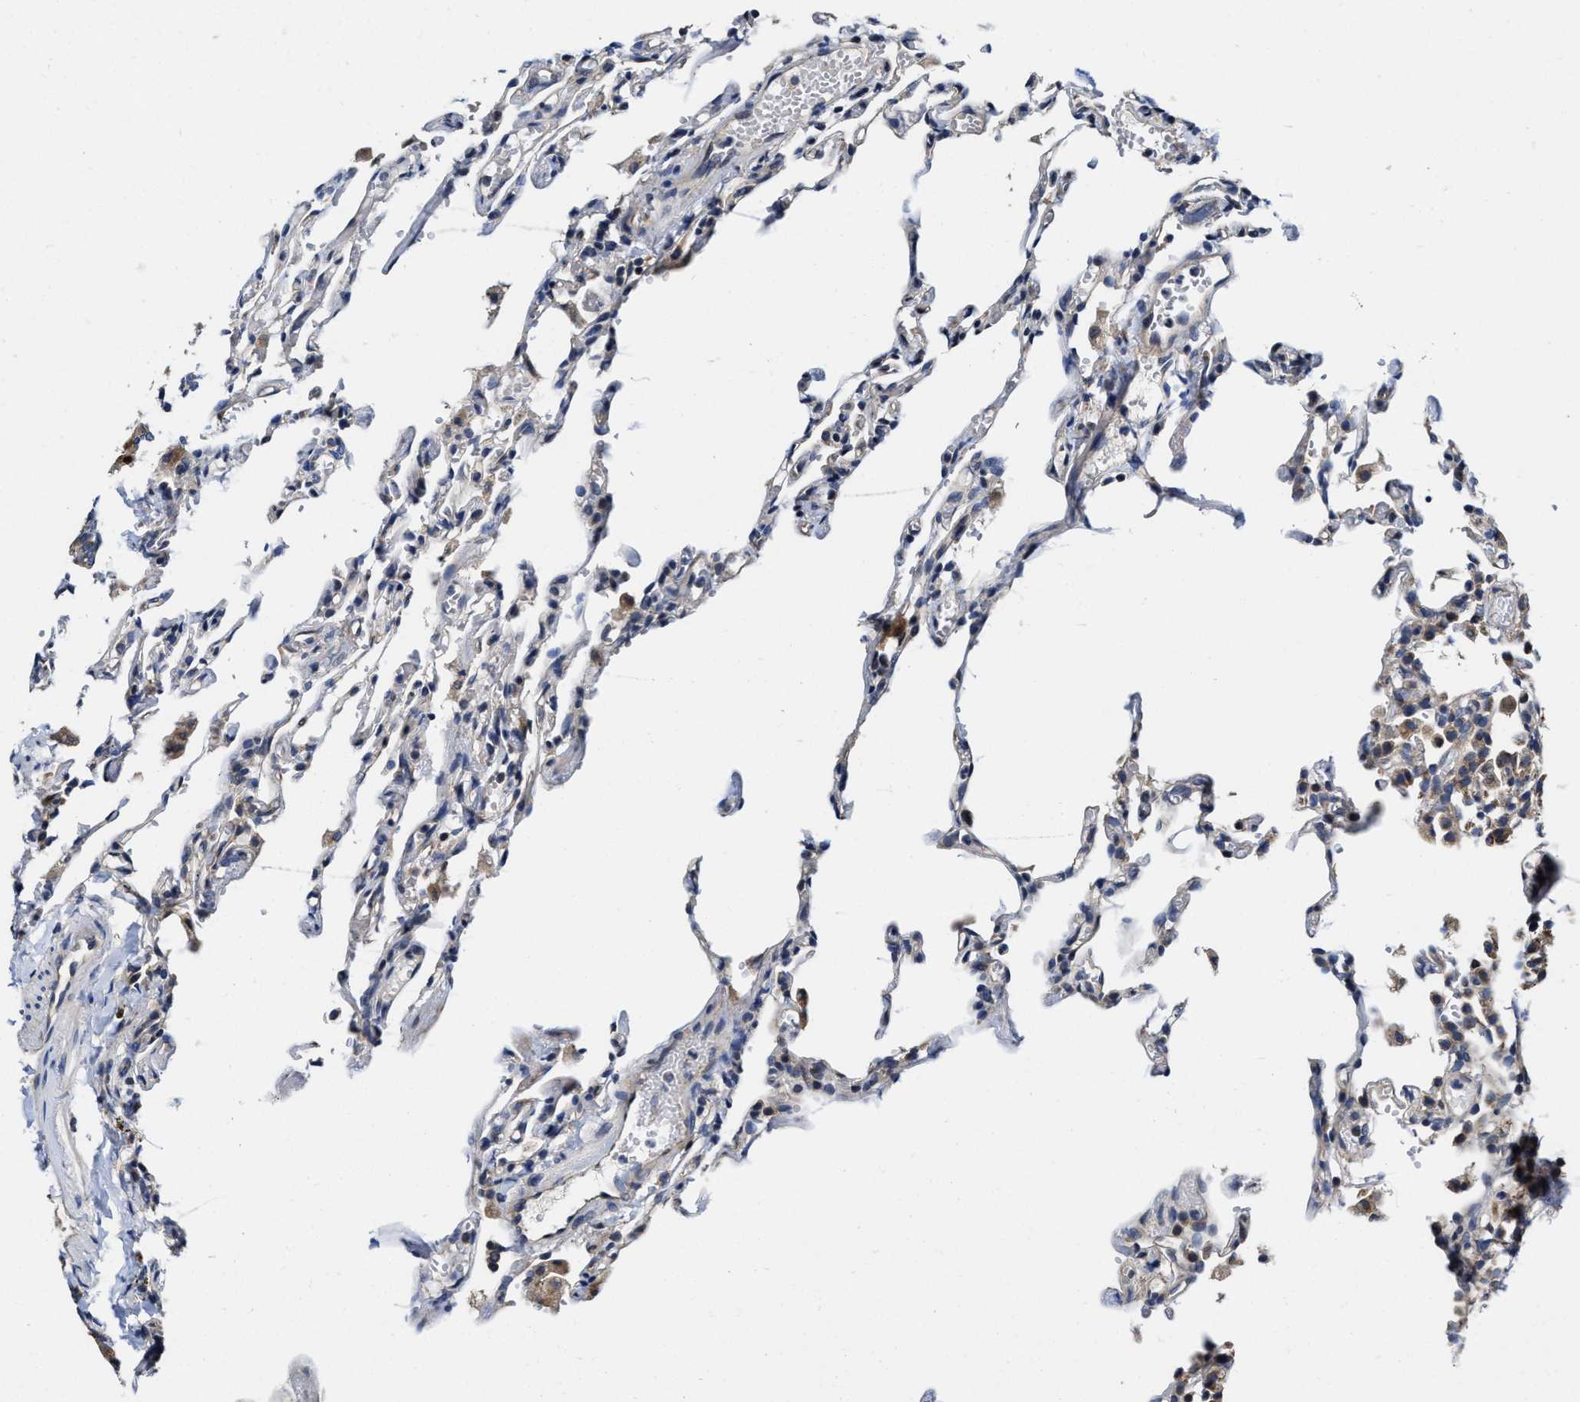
{"staining": {"intensity": "negative", "quantity": "none", "location": "none"}, "tissue": "lung", "cell_type": "Alveolar cells", "image_type": "normal", "snomed": [{"axis": "morphology", "description": "Normal tissue, NOS"}, {"axis": "topography", "description": "Lung"}], "caption": "Immunohistochemistry micrograph of normal human lung stained for a protein (brown), which displays no expression in alveolar cells.", "gene": "TRAF6", "patient": {"sex": "male", "age": 21}}